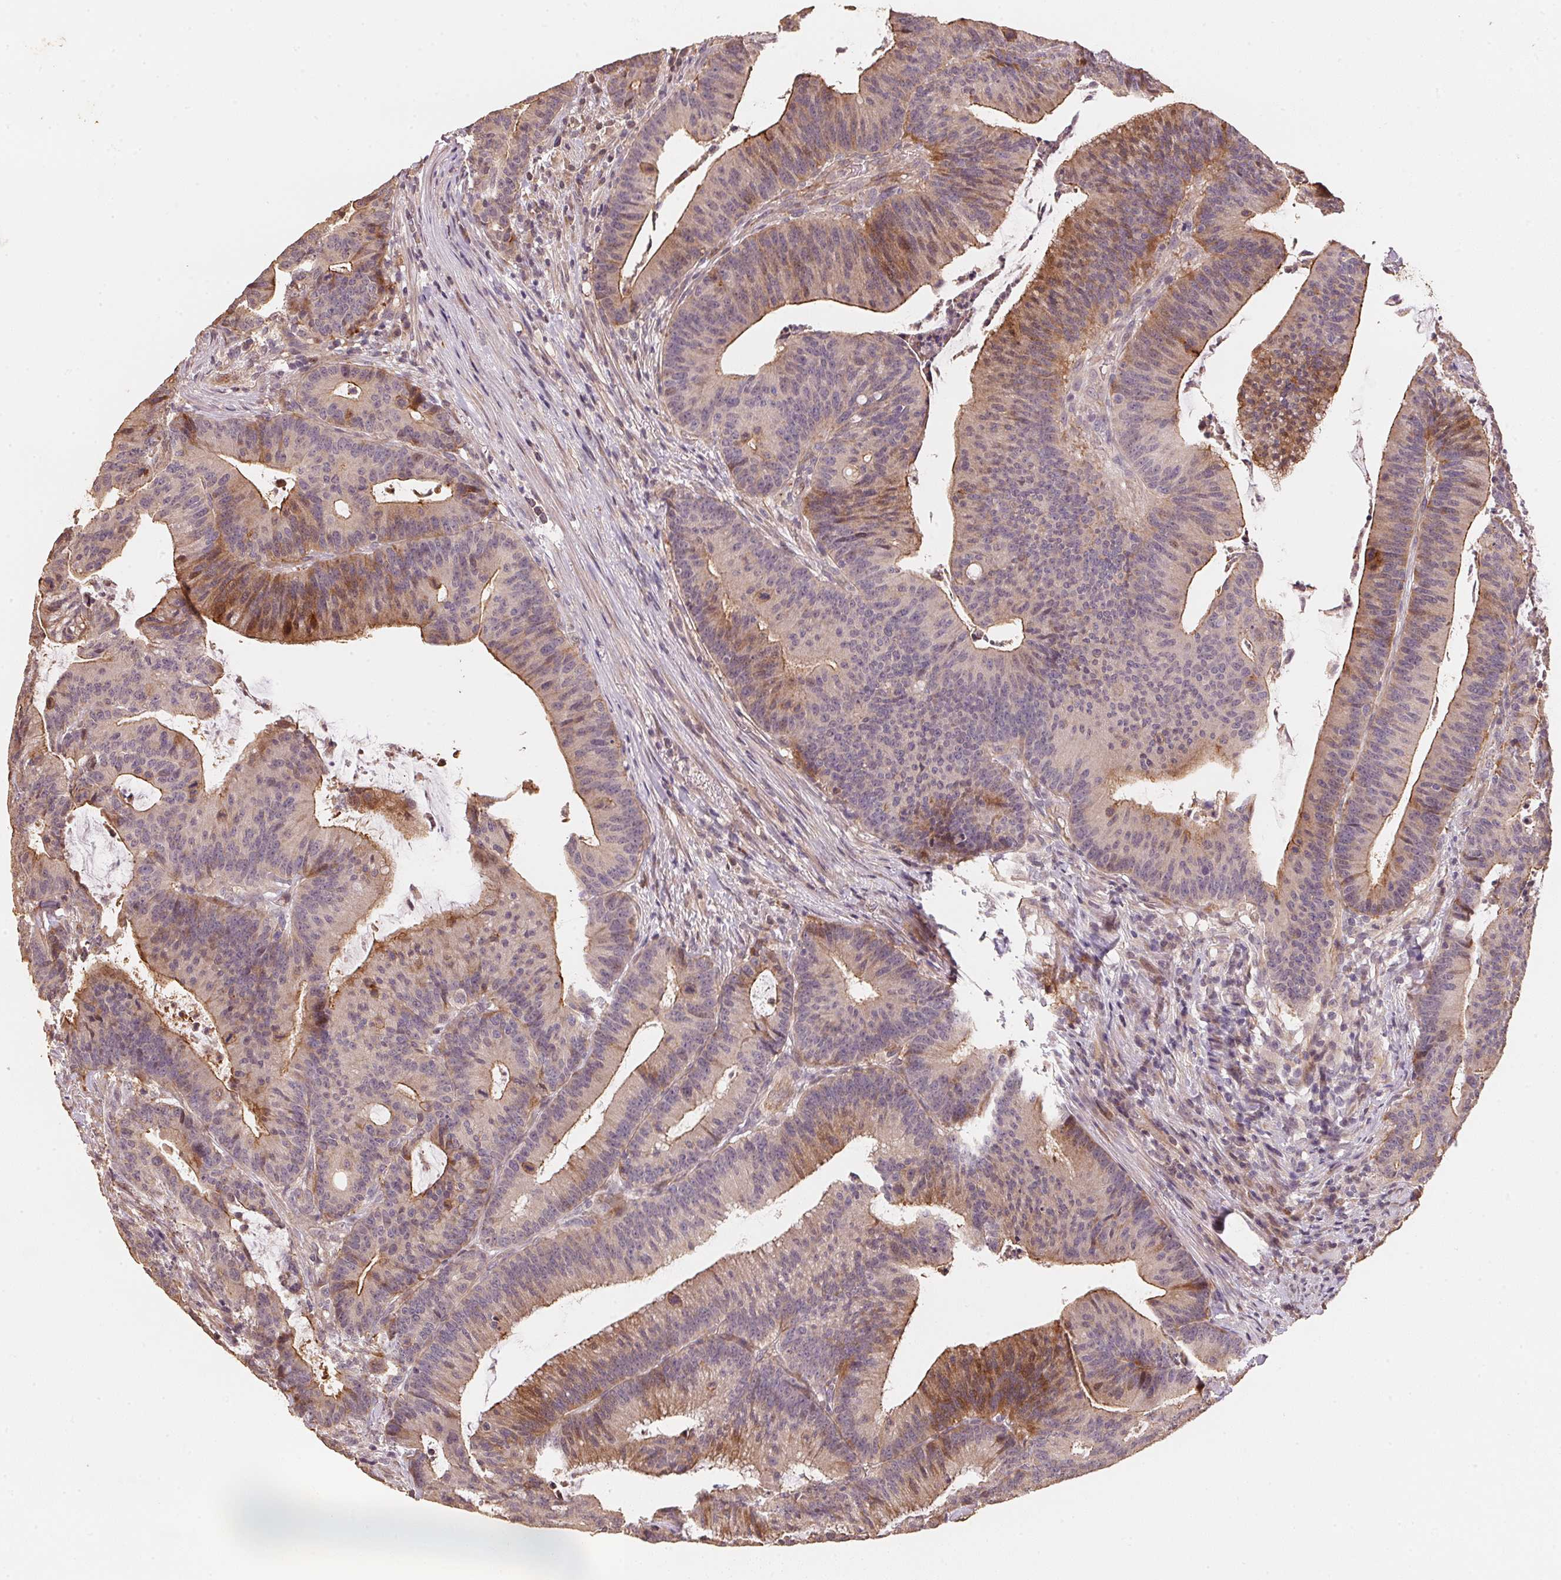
{"staining": {"intensity": "moderate", "quantity": "25%-75%", "location": "cytoplasmic/membranous"}, "tissue": "colorectal cancer", "cell_type": "Tumor cells", "image_type": "cancer", "snomed": [{"axis": "morphology", "description": "Adenocarcinoma, NOS"}, {"axis": "topography", "description": "Colon"}], "caption": "Immunohistochemical staining of adenocarcinoma (colorectal) shows medium levels of moderate cytoplasmic/membranous protein positivity in approximately 25%-75% of tumor cells. The protein is shown in brown color, while the nuclei are stained blue.", "gene": "TMEM222", "patient": {"sex": "female", "age": 78}}